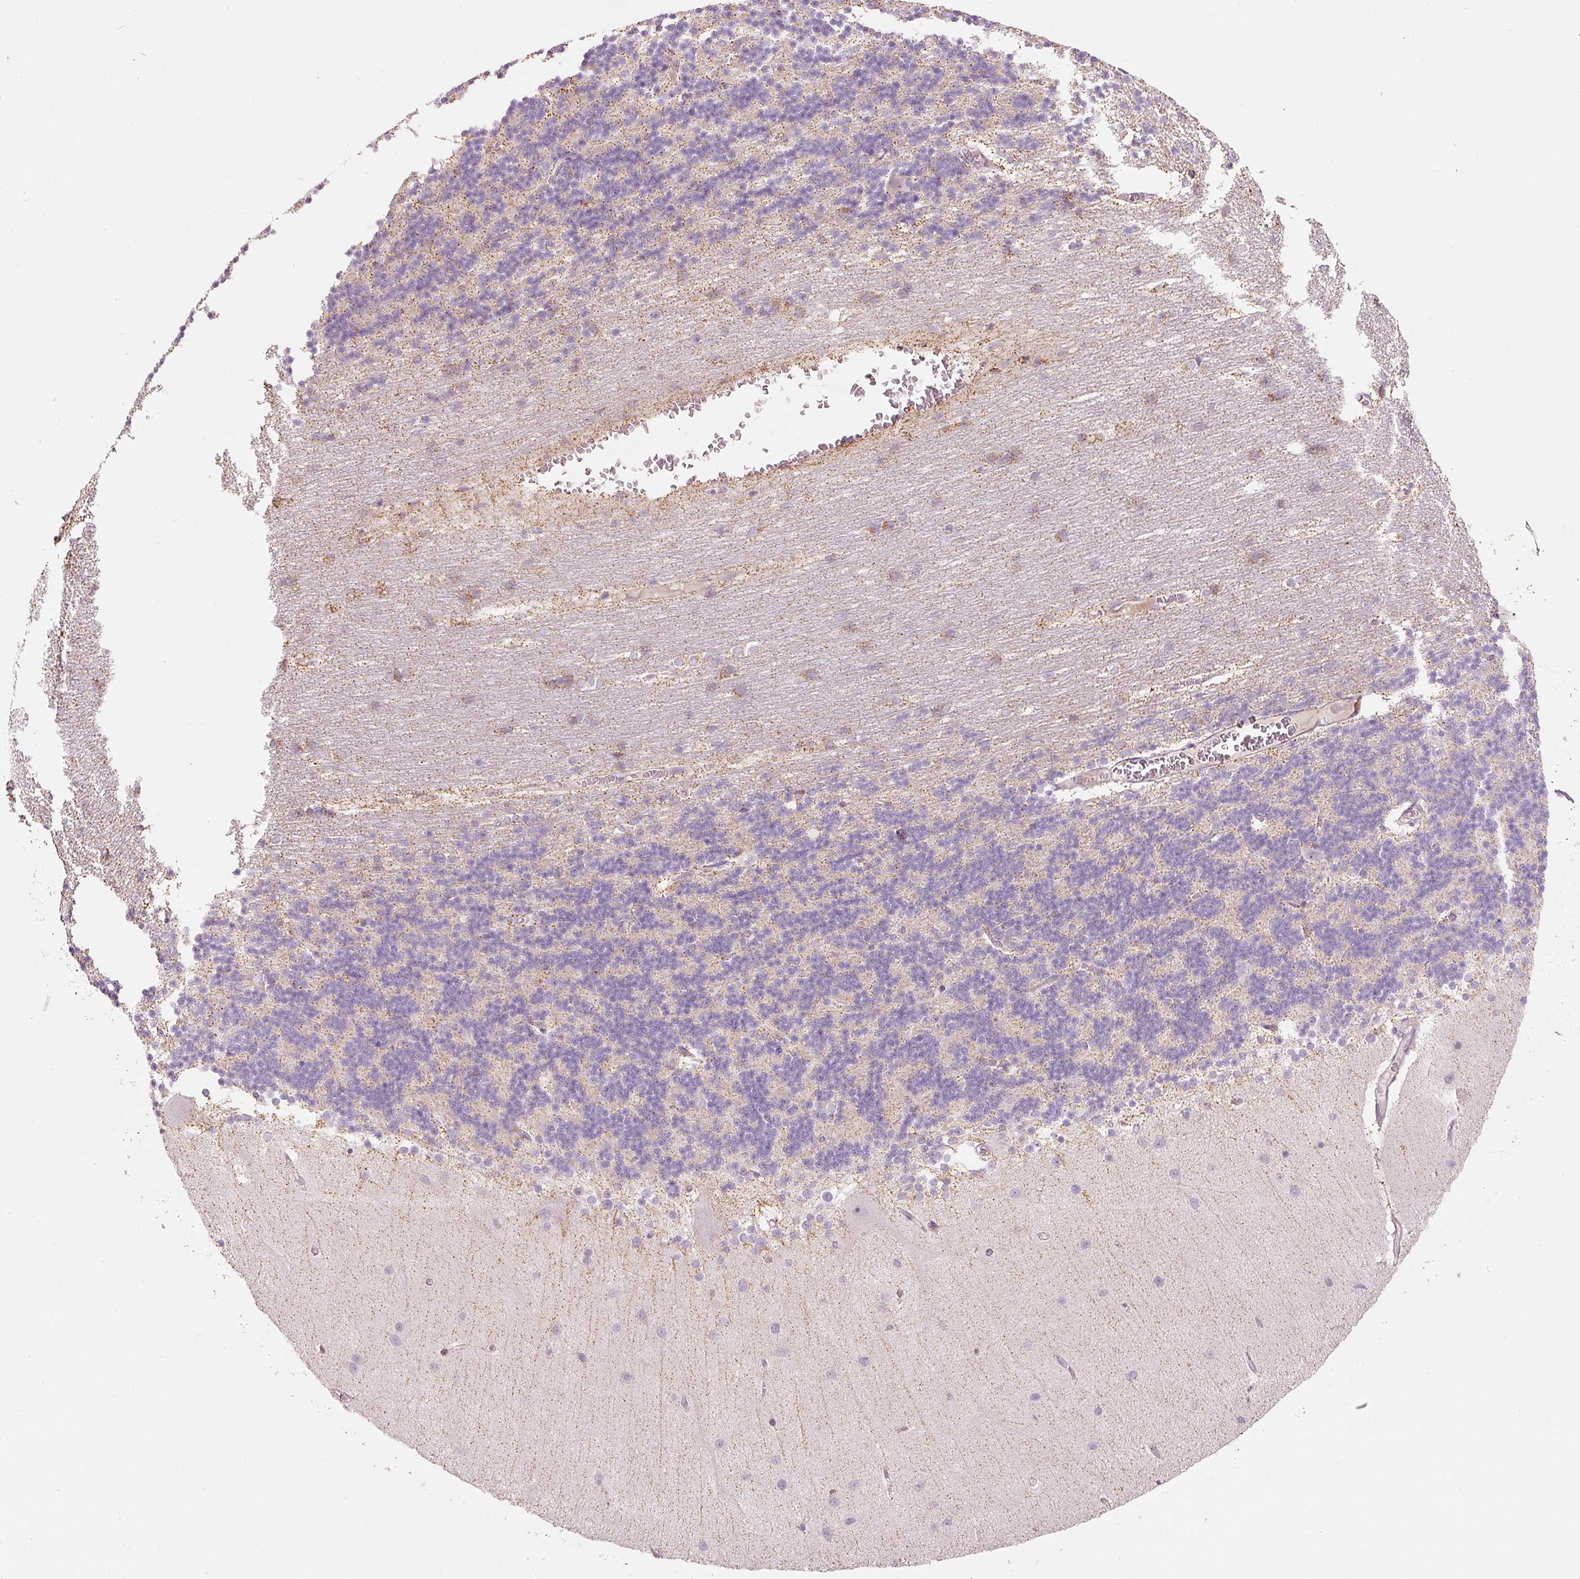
{"staining": {"intensity": "weak", "quantity": "<25%", "location": "cytoplasmic/membranous"}, "tissue": "cerebellum", "cell_type": "Cells in granular layer", "image_type": "normal", "snomed": [{"axis": "morphology", "description": "Normal tissue, NOS"}, {"axis": "topography", "description": "Cerebellum"}], "caption": "An image of cerebellum stained for a protein displays no brown staining in cells in granular layer.", "gene": "RNF39", "patient": {"sex": "female", "age": 54}}